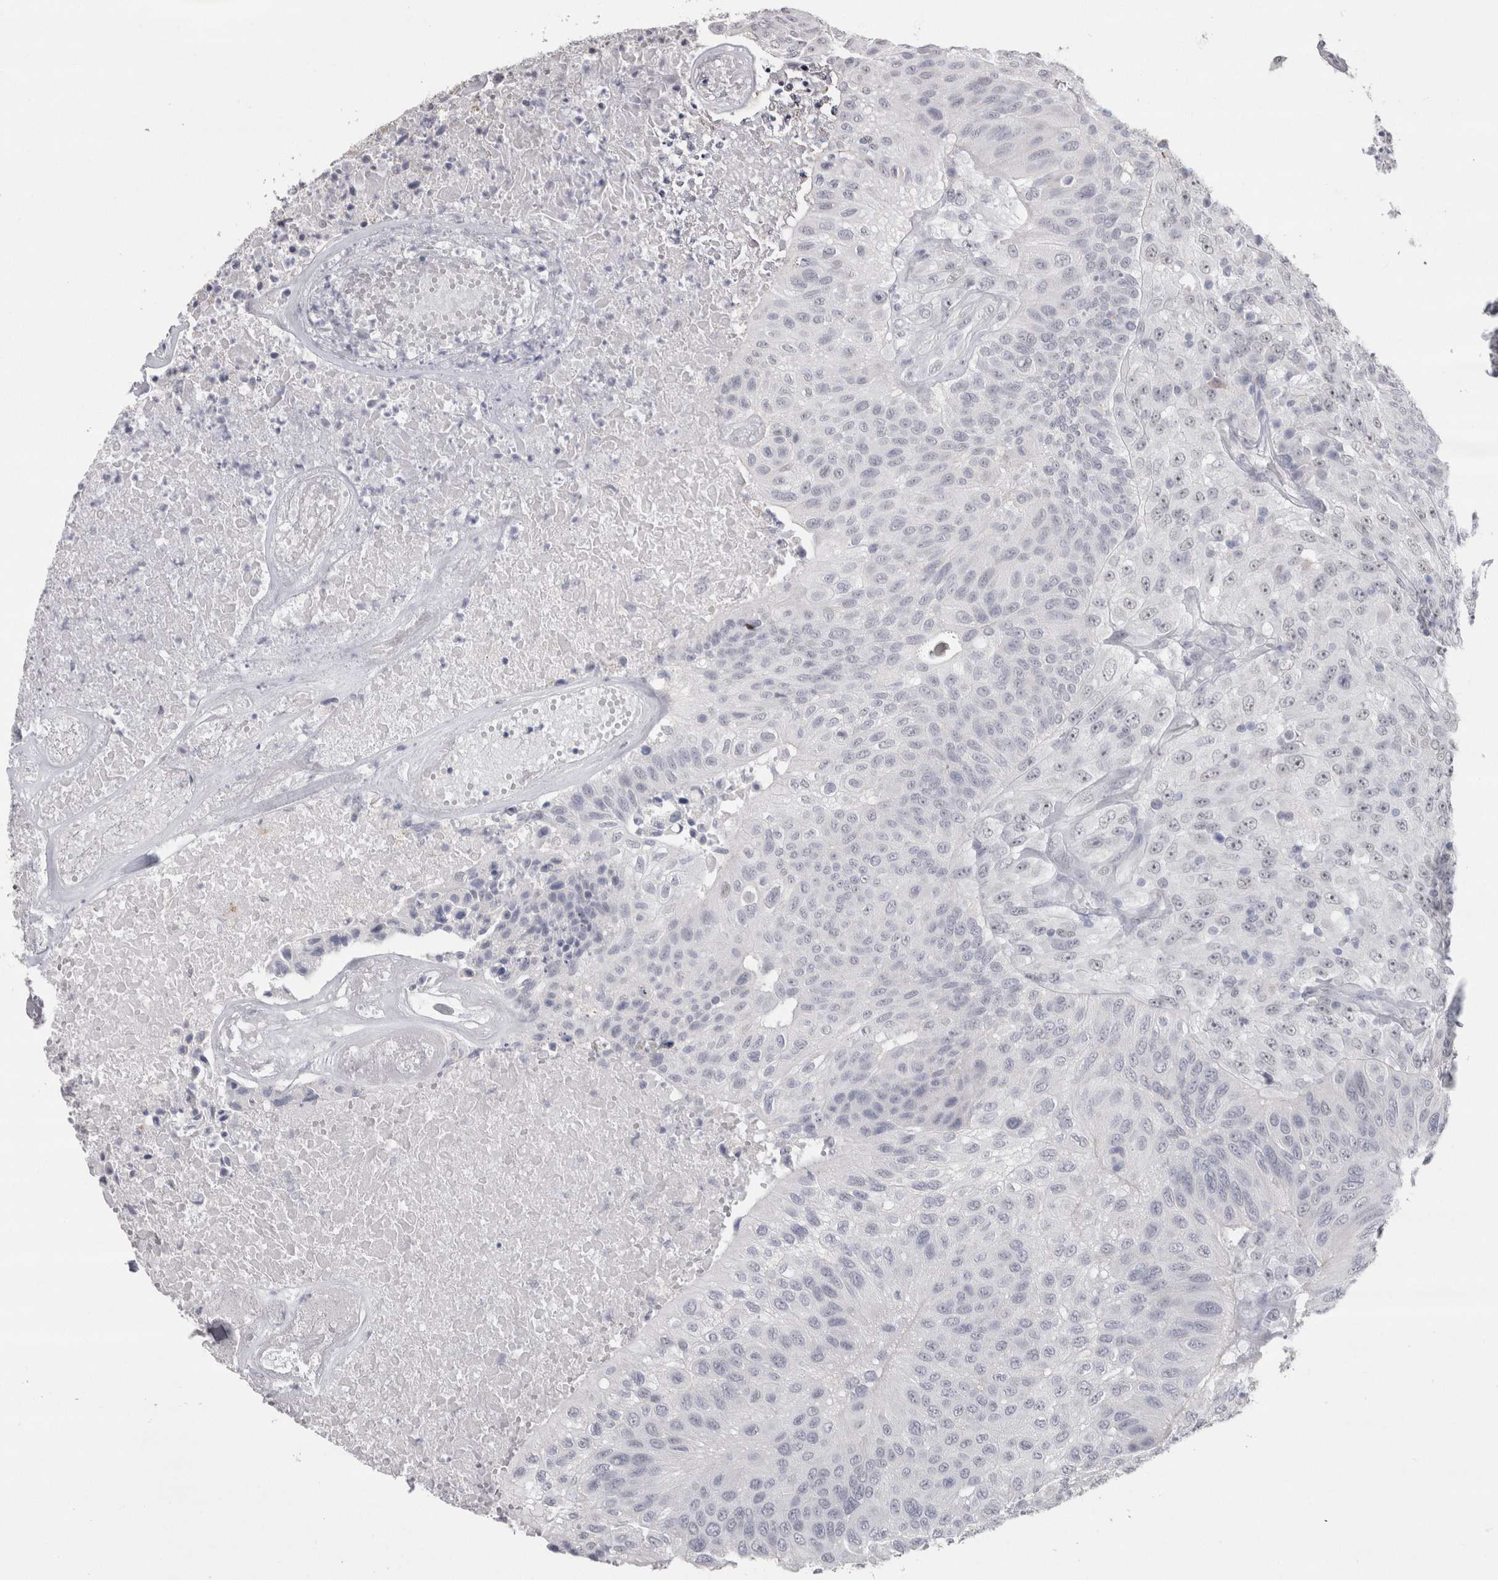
{"staining": {"intensity": "weak", "quantity": "<25%", "location": "nuclear"}, "tissue": "urothelial cancer", "cell_type": "Tumor cells", "image_type": "cancer", "snomed": [{"axis": "morphology", "description": "Urothelial carcinoma, High grade"}, {"axis": "topography", "description": "Urinary bladder"}], "caption": "High magnification brightfield microscopy of high-grade urothelial carcinoma stained with DAB (3,3'-diaminobenzidine) (brown) and counterstained with hematoxylin (blue): tumor cells show no significant staining. (Stains: DAB (3,3'-diaminobenzidine) immunohistochemistry (IHC) with hematoxylin counter stain, Microscopy: brightfield microscopy at high magnification).", "gene": "CDH17", "patient": {"sex": "male", "age": 66}}